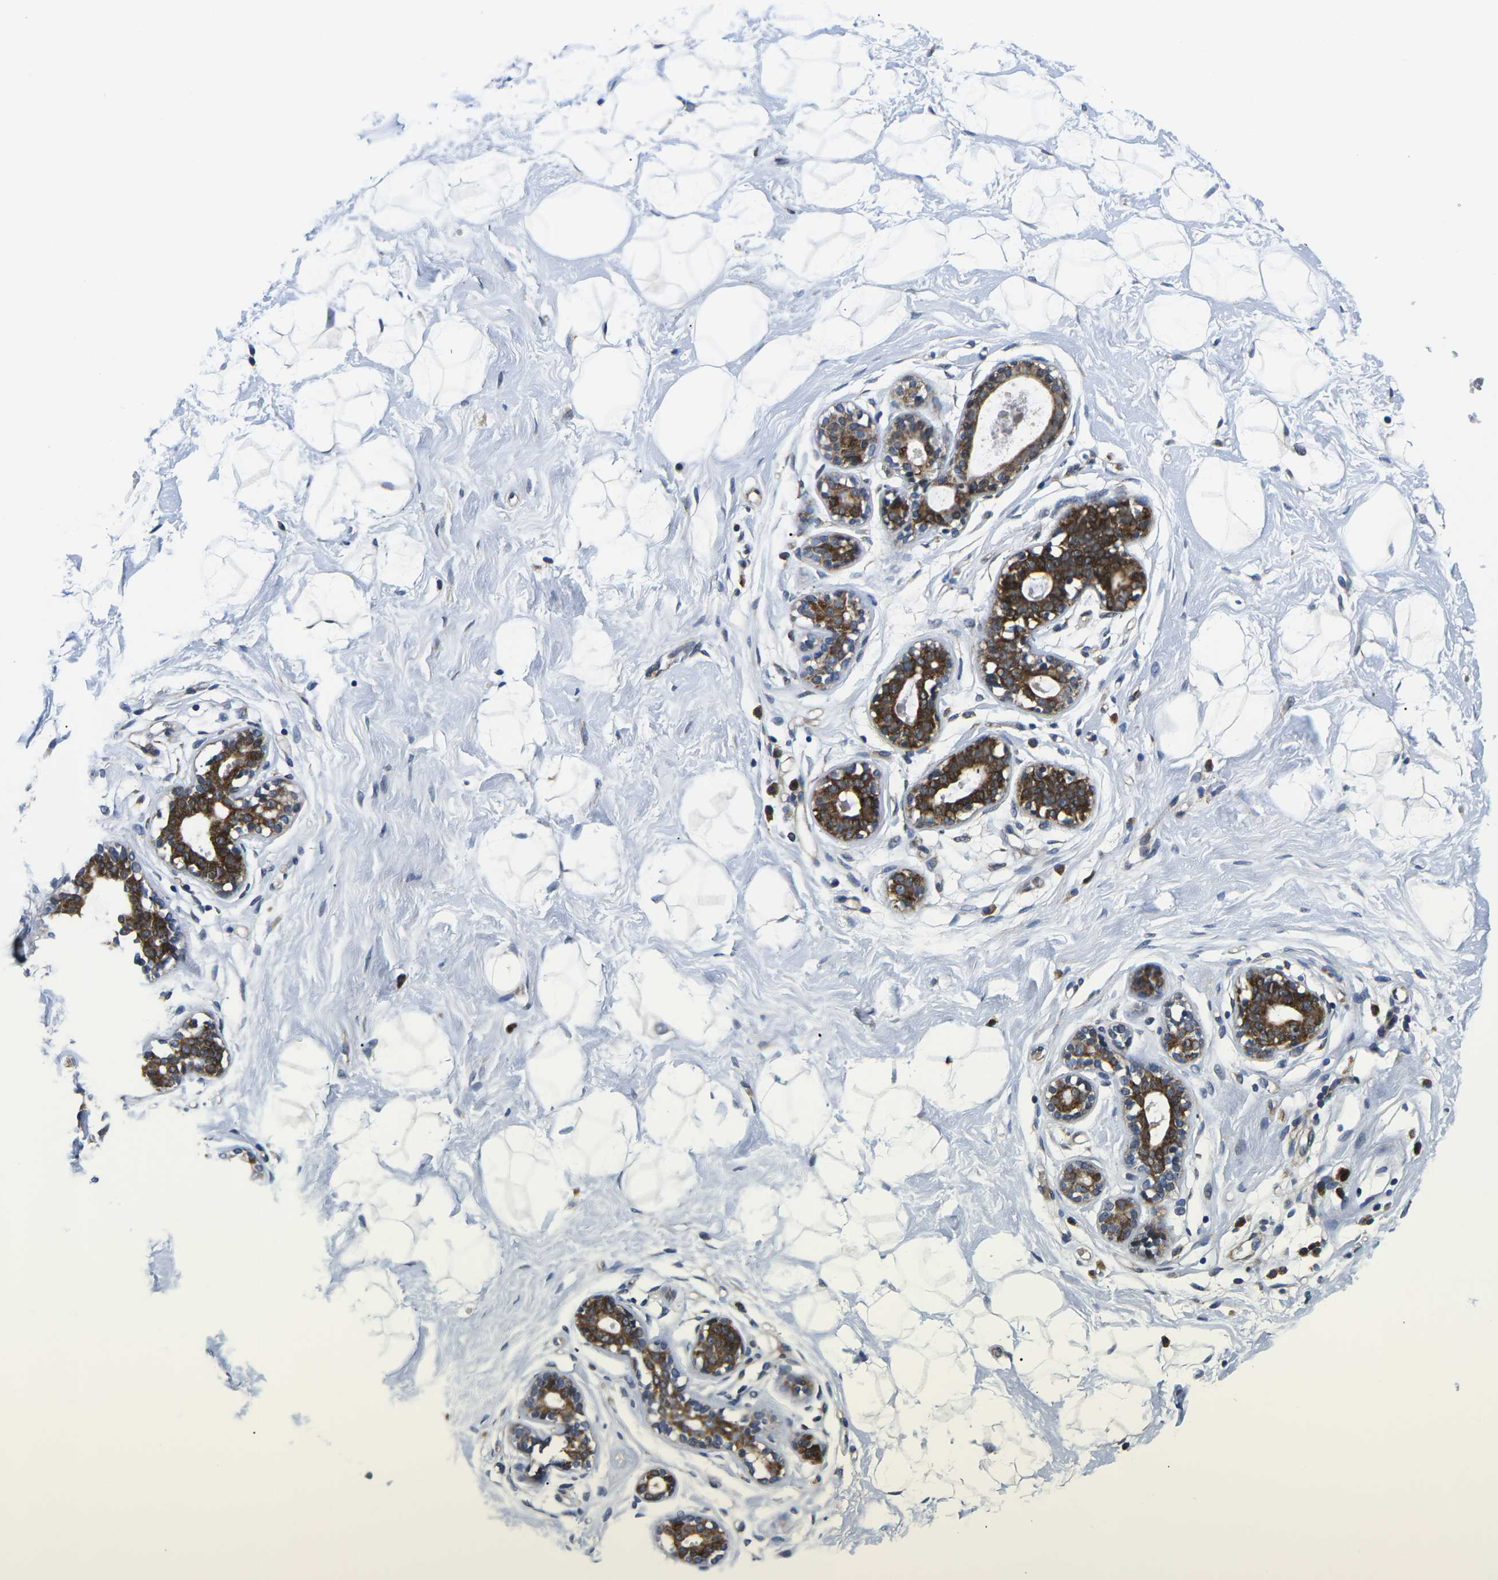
{"staining": {"intensity": "negative", "quantity": "none", "location": "none"}, "tissue": "breast", "cell_type": "Adipocytes", "image_type": "normal", "snomed": [{"axis": "morphology", "description": "Normal tissue, NOS"}, {"axis": "topography", "description": "Breast"}], "caption": "Micrograph shows no protein positivity in adipocytes of normal breast.", "gene": "EIF4E", "patient": {"sex": "female", "age": 23}}